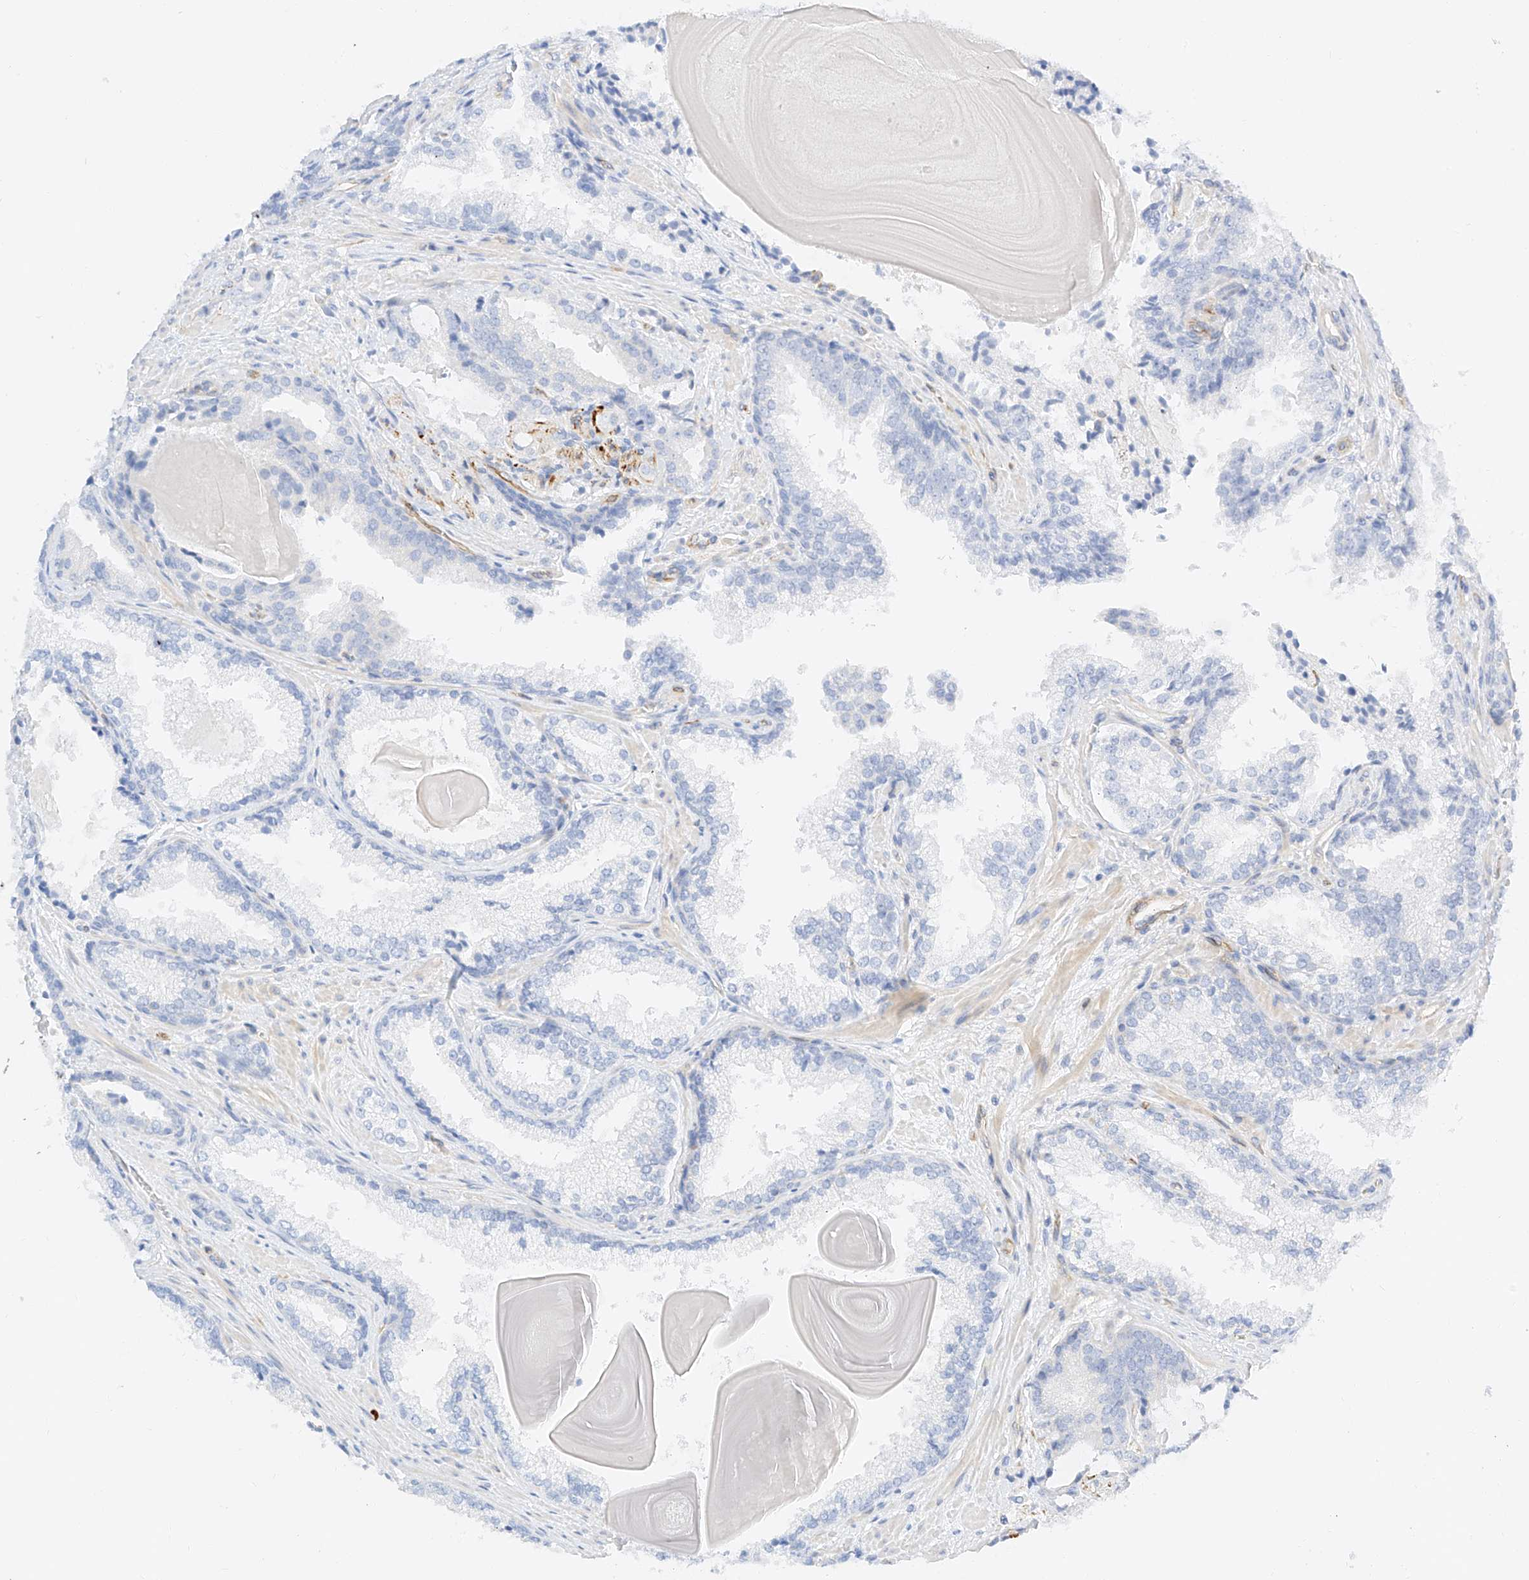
{"staining": {"intensity": "negative", "quantity": "none", "location": "none"}, "tissue": "prostate cancer", "cell_type": "Tumor cells", "image_type": "cancer", "snomed": [{"axis": "morphology", "description": "Adenocarcinoma, High grade"}, {"axis": "topography", "description": "Prostate"}], "caption": "An image of human prostate cancer (high-grade adenocarcinoma) is negative for staining in tumor cells. The staining was performed using DAB to visualize the protein expression in brown, while the nuclei were stained in blue with hematoxylin (Magnification: 20x).", "gene": "CDCP2", "patient": {"sex": "male", "age": 73}}